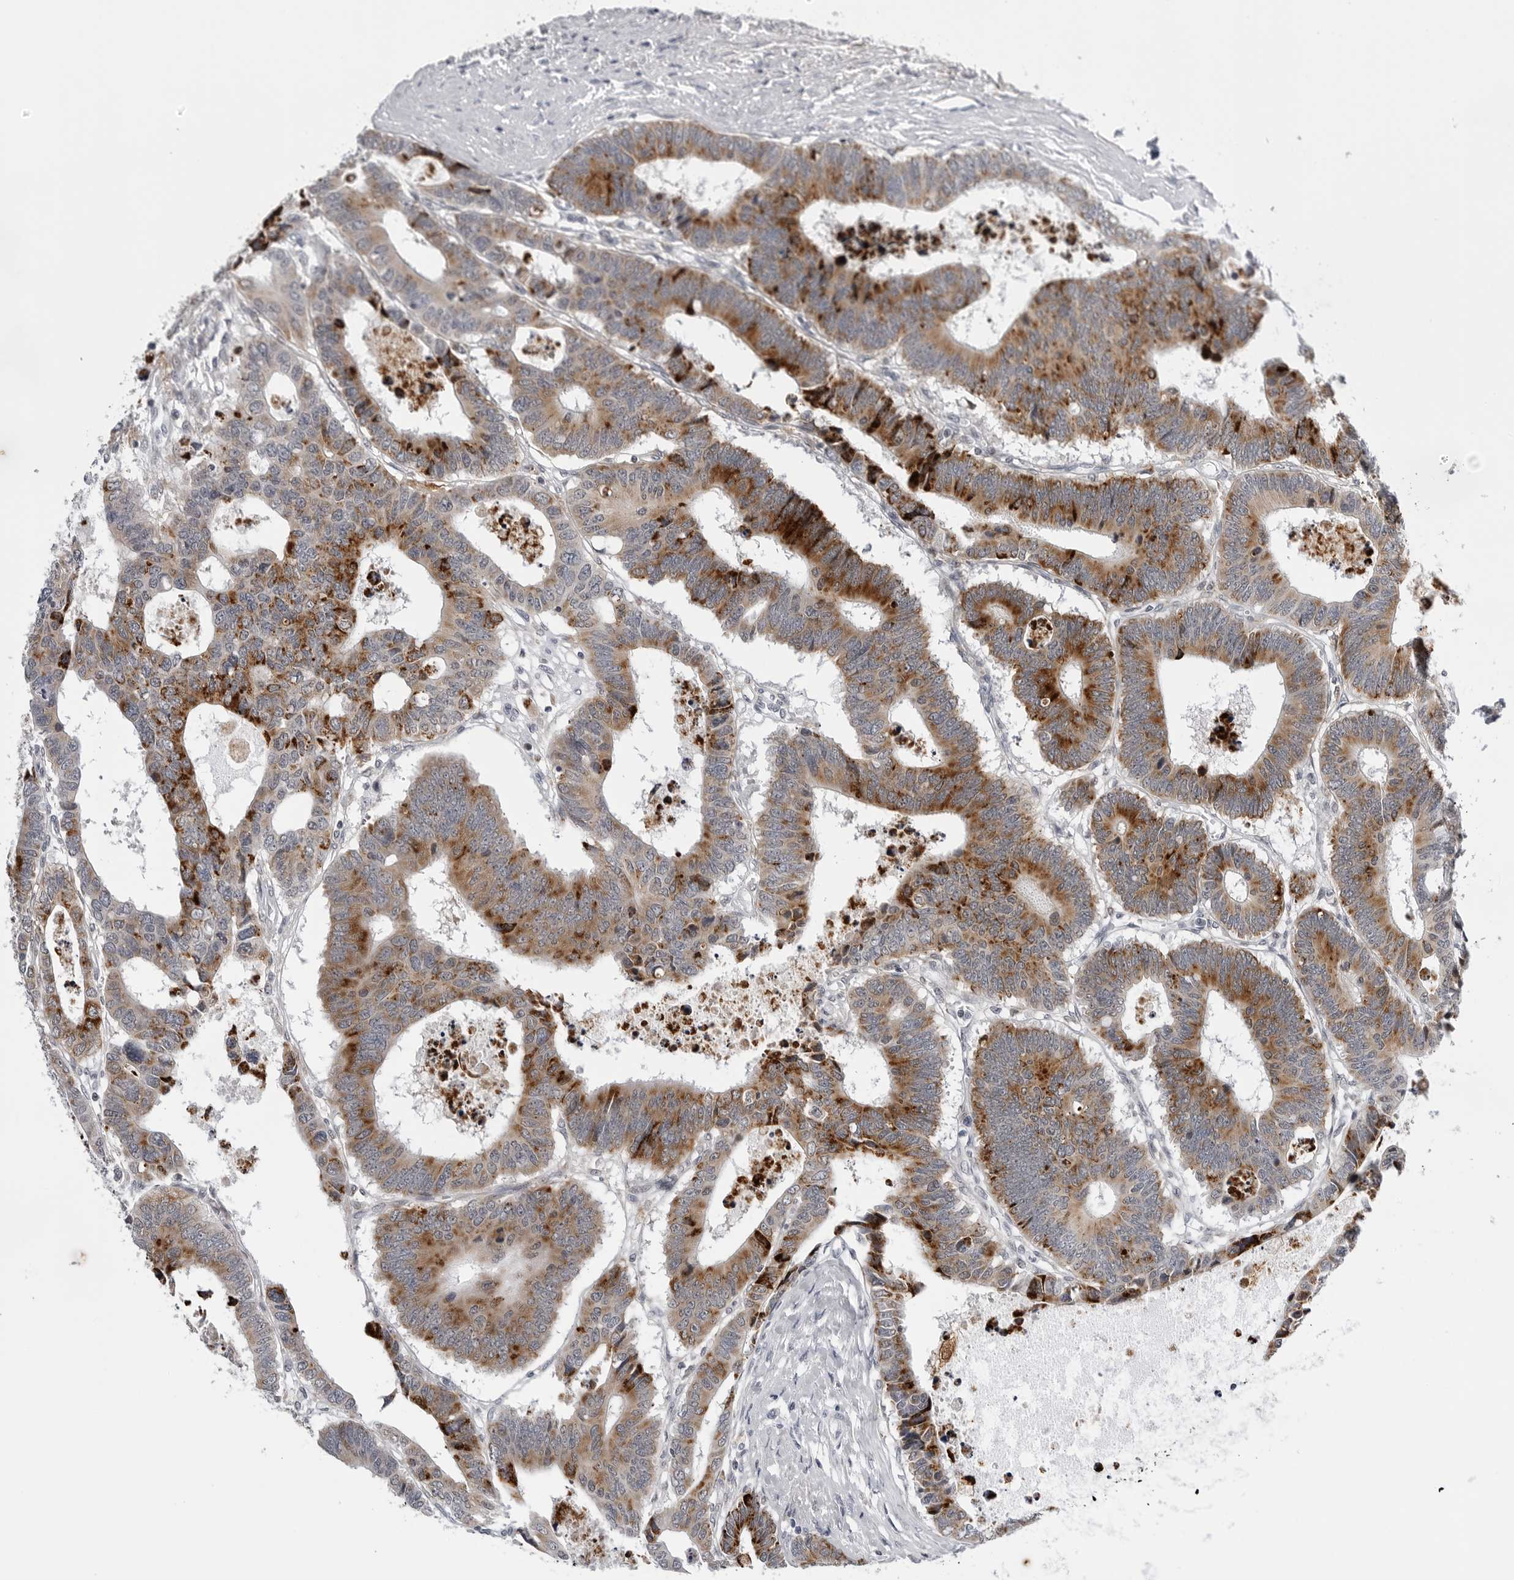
{"staining": {"intensity": "strong", "quantity": "25%-75%", "location": "cytoplasmic/membranous"}, "tissue": "colorectal cancer", "cell_type": "Tumor cells", "image_type": "cancer", "snomed": [{"axis": "morphology", "description": "Adenocarcinoma, NOS"}, {"axis": "topography", "description": "Rectum"}], "caption": "DAB (3,3'-diaminobenzidine) immunohistochemical staining of colorectal adenocarcinoma exhibits strong cytoplasmic/membranous protein staining in about 25%-75% of tumor cells.", "gene": "CDK20", "patient": {"sex": "male", "age": 84}}